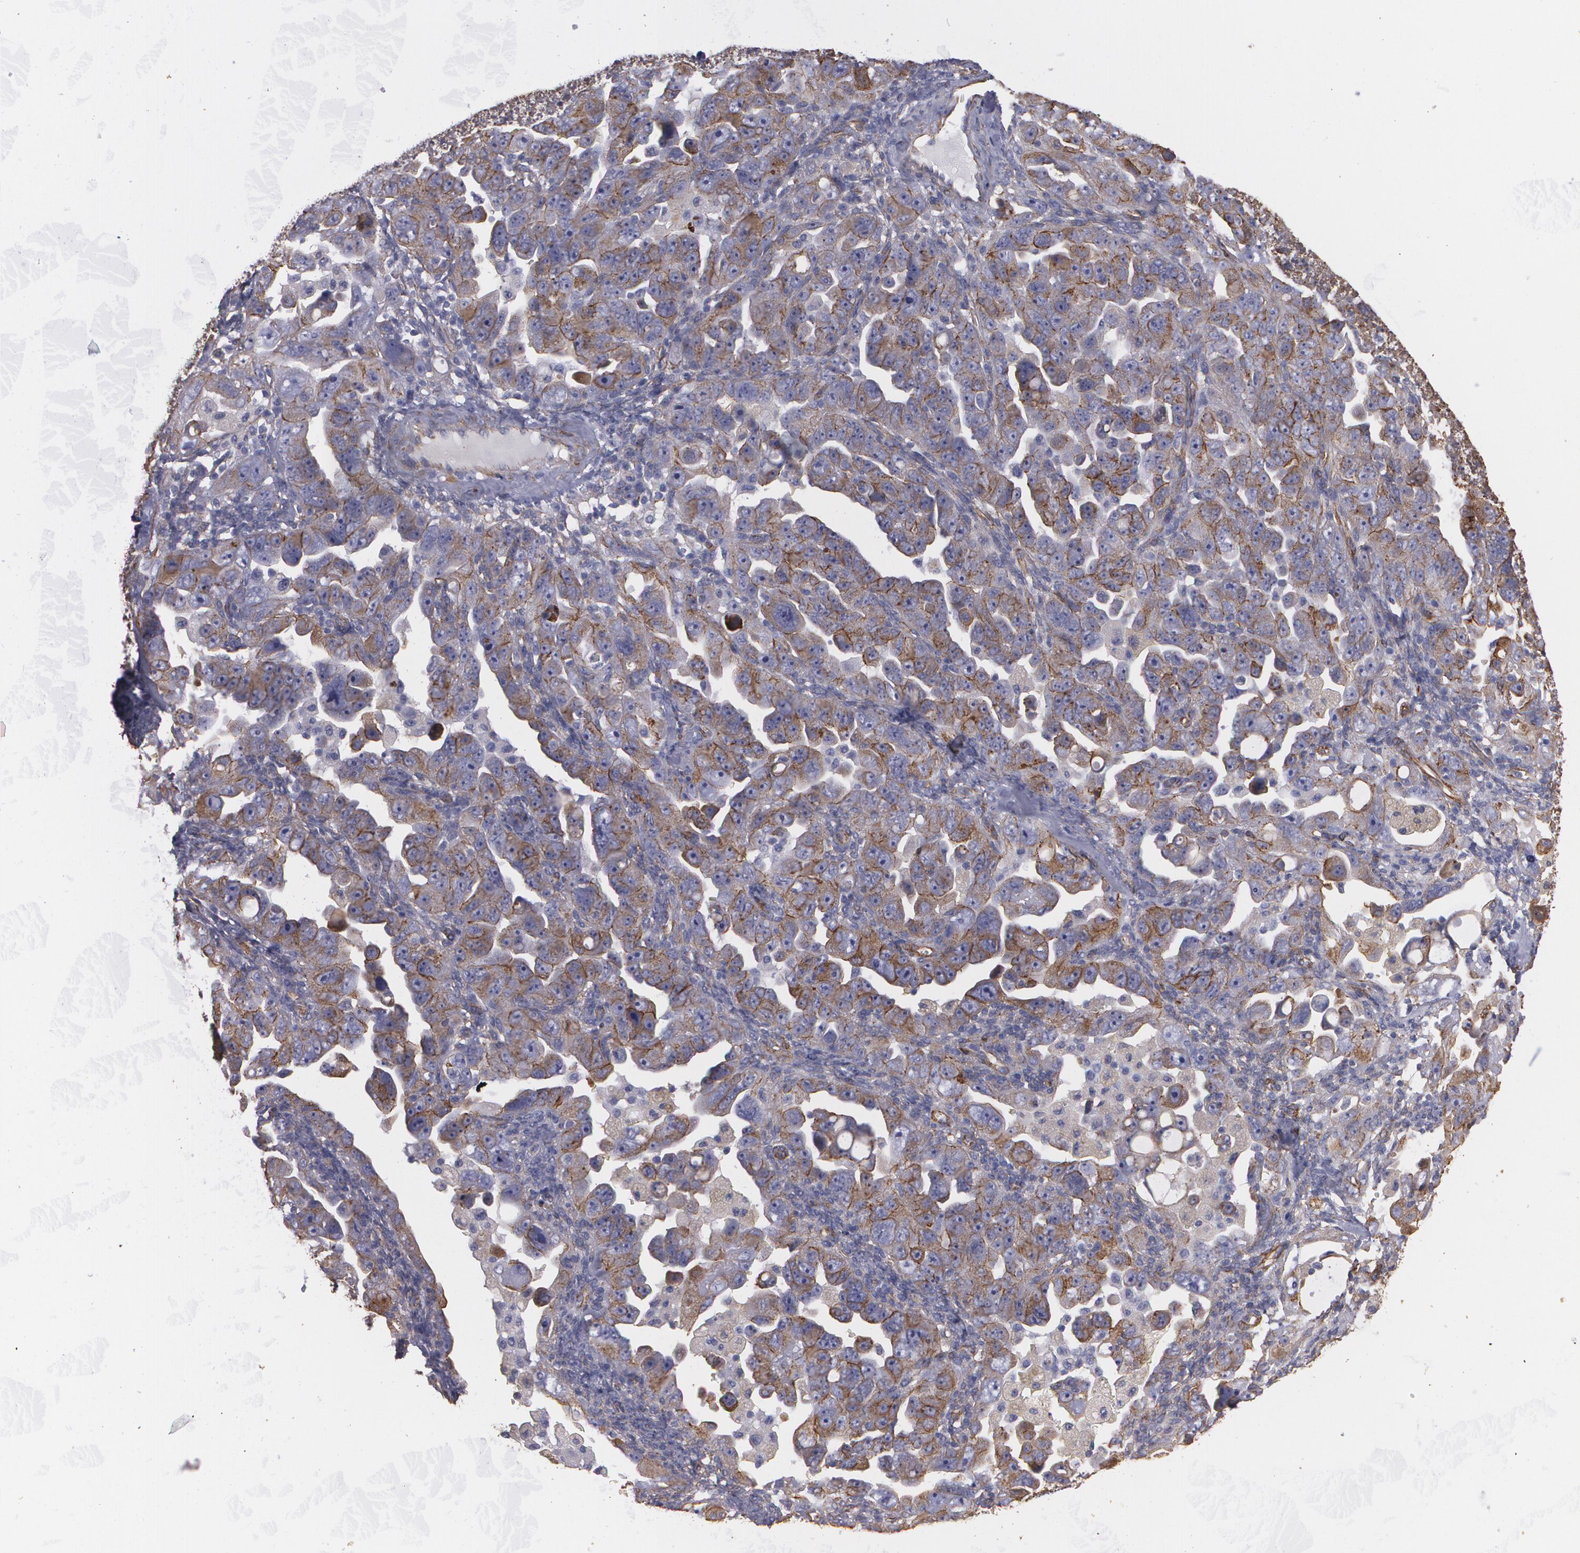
{"staining": {"intensity": "moderate", "quantity": ">75%", "location": "cytoplasmic/membranous"}, "tissue": "ovarian cancer", "cell_type": "Tumor cells", "image_type": "cancer", "snomed": [{"axis": "morphology", "description": "Cystadenocarcinoma, serous, NOS"}, {"axis": "topography", "description": "Ovary"}], "caption": "IHC (DAB) staining of human ovarian cancer (serous cystadenocarcinoma) reveals moderate cytoplasmic/membranous protein staining in about >75% of tumor cells.", "gene": "TJP1", "patient": {"sex": "female", "age": 66}}